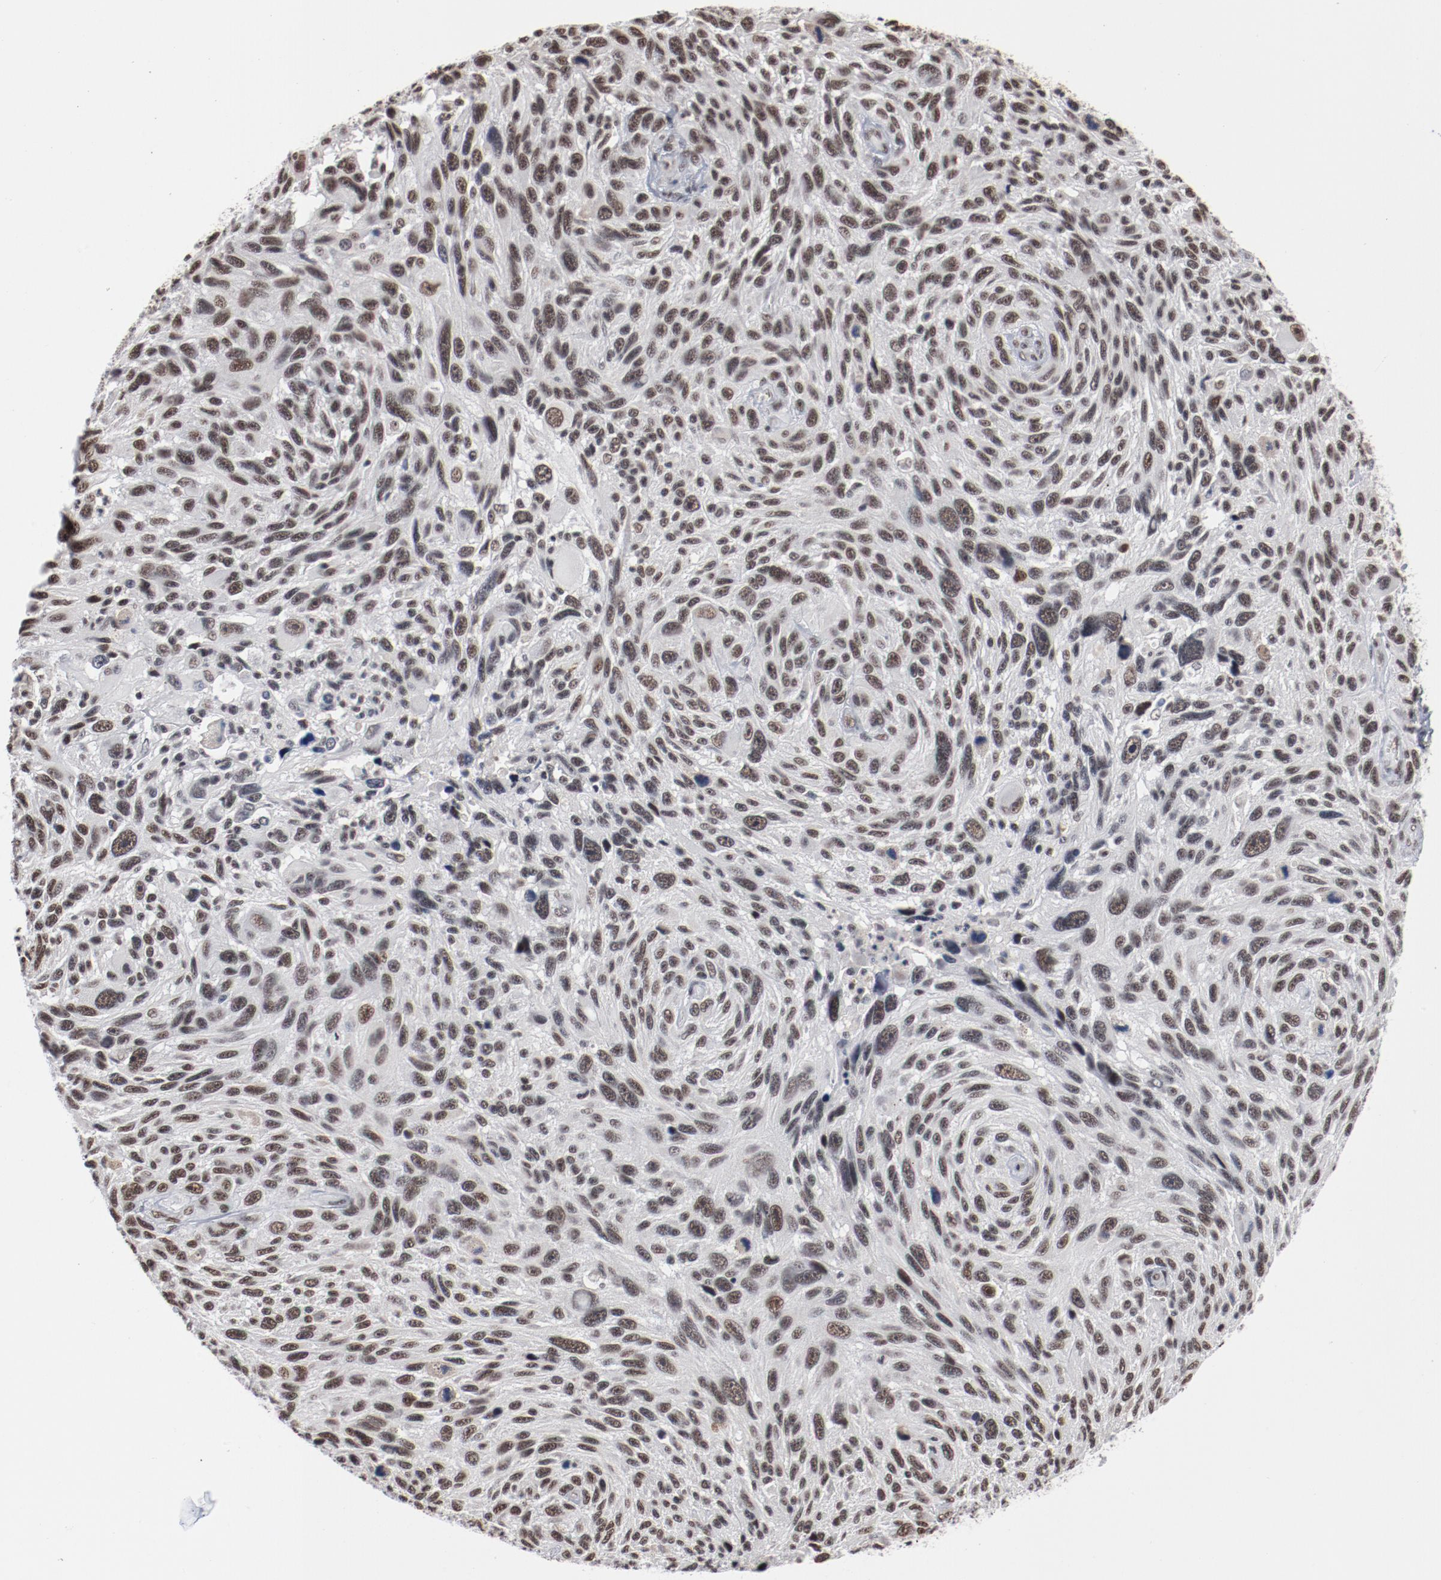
{"staining": {"intensity": "weak", "quantity": ">75%", "location": "nuclear"}, "tissue": "melanoma", "cell_type": "Tumor cells", "image_type": "cancer", "snomed": [{"axis": "morphology", "description": "Malignant melanoma, NOS"}, {"axis": "topography", "description": "Skin"}], "caption": "This photomicrograph exhibits malignant melanoma stained with IHC to label a protein in brown. The nuclear of tumor cells show weak positivity for the protein. Nuclei are counter-stained blue.", "gene": "BUB3", "patient": {"sex": "male", "age": 53}}